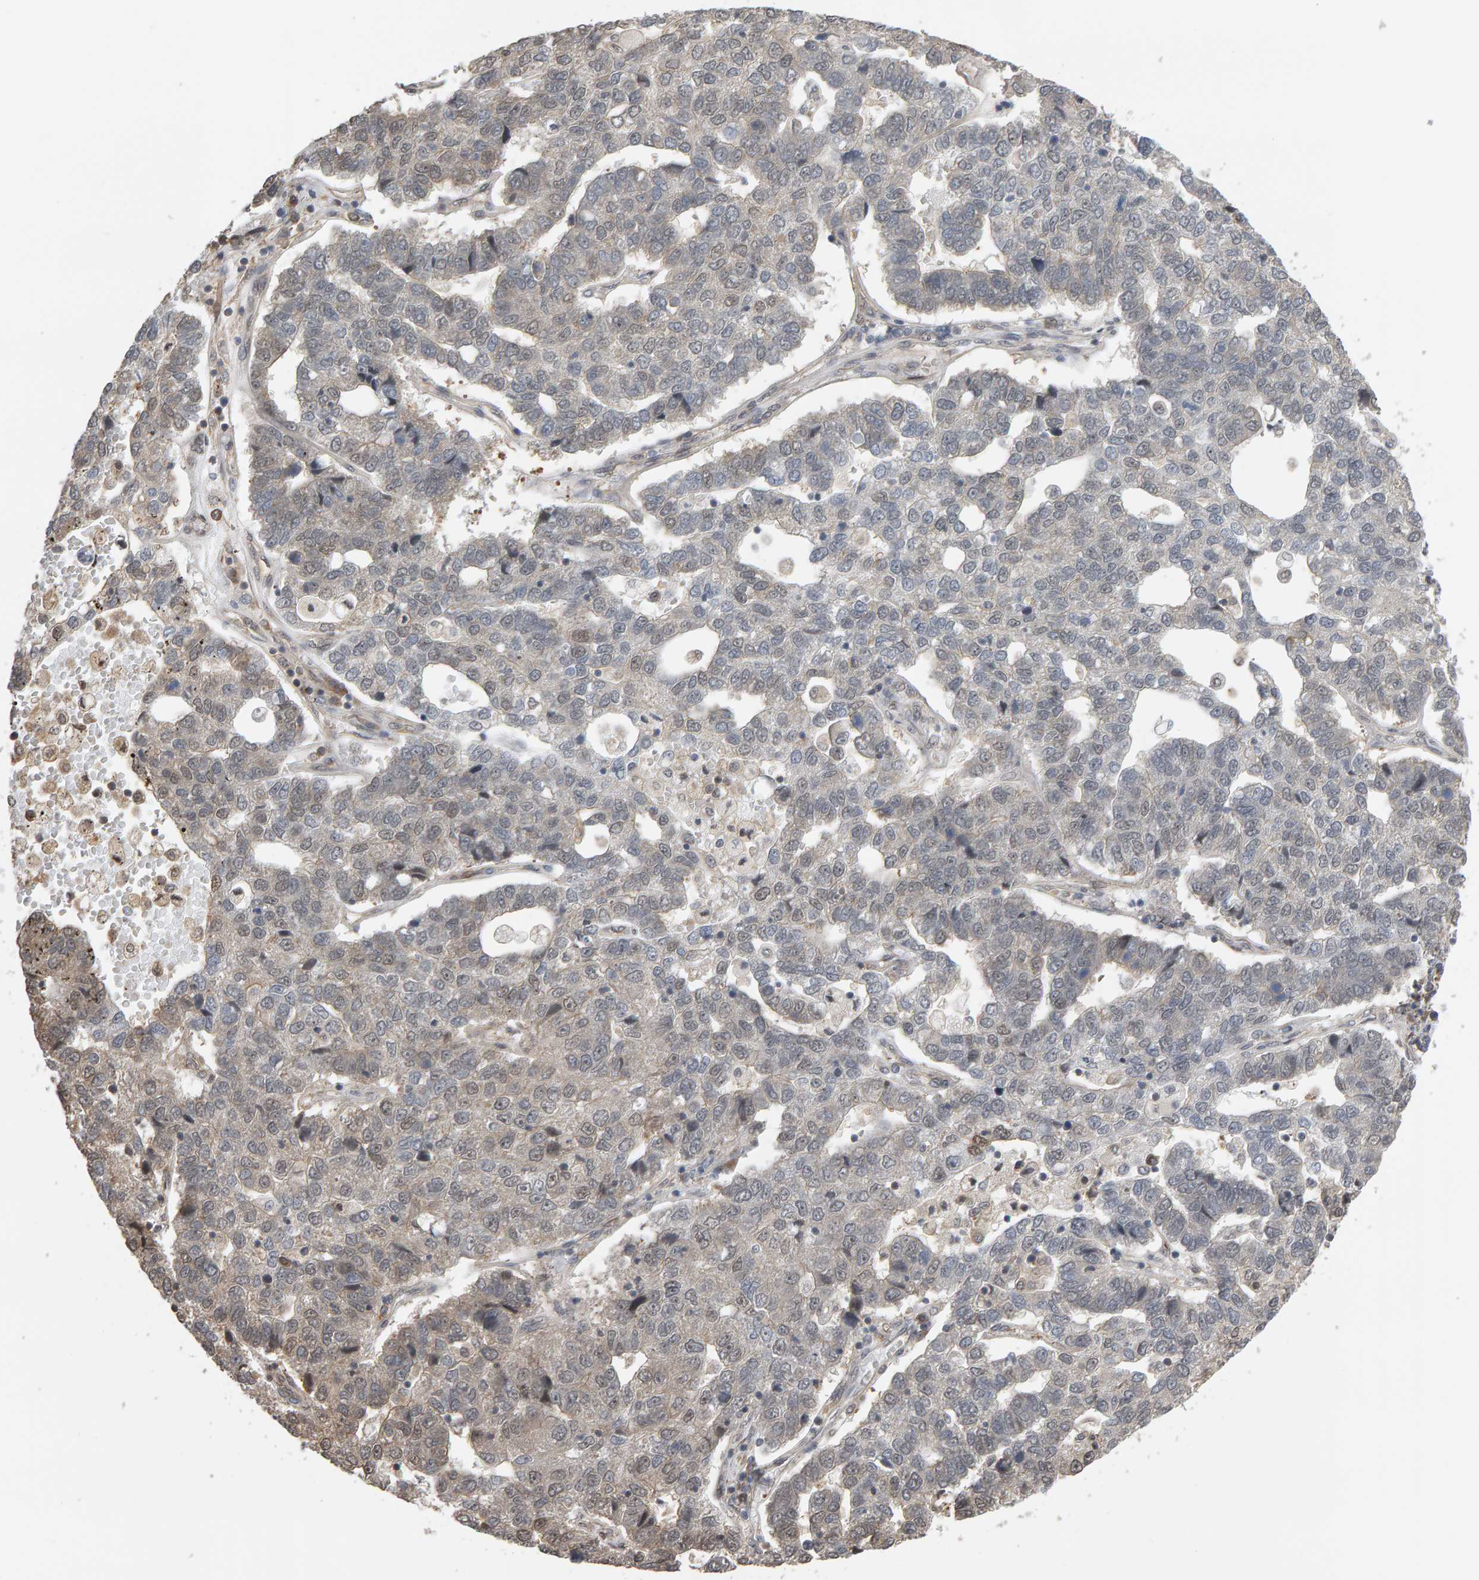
{"staining": {"intensity": "negative", "quantity": "none", "location": "none"}, "tissue": "pancreatic cancer", "cell_type": "Tumor cells", "image_type": "cancer", "snomed": [{"axis": "morphology", "description": "Adenocarcinoma, NOS"}, {"axis": "topography", "description": "Pancreas"}], "caption": "Pancreatic adenocarcinoma was stained to show a protein in brown. There is no significant staining in tumor cells.", "gene": "COASY", "patient": {"sex": "female", "age": 61}}